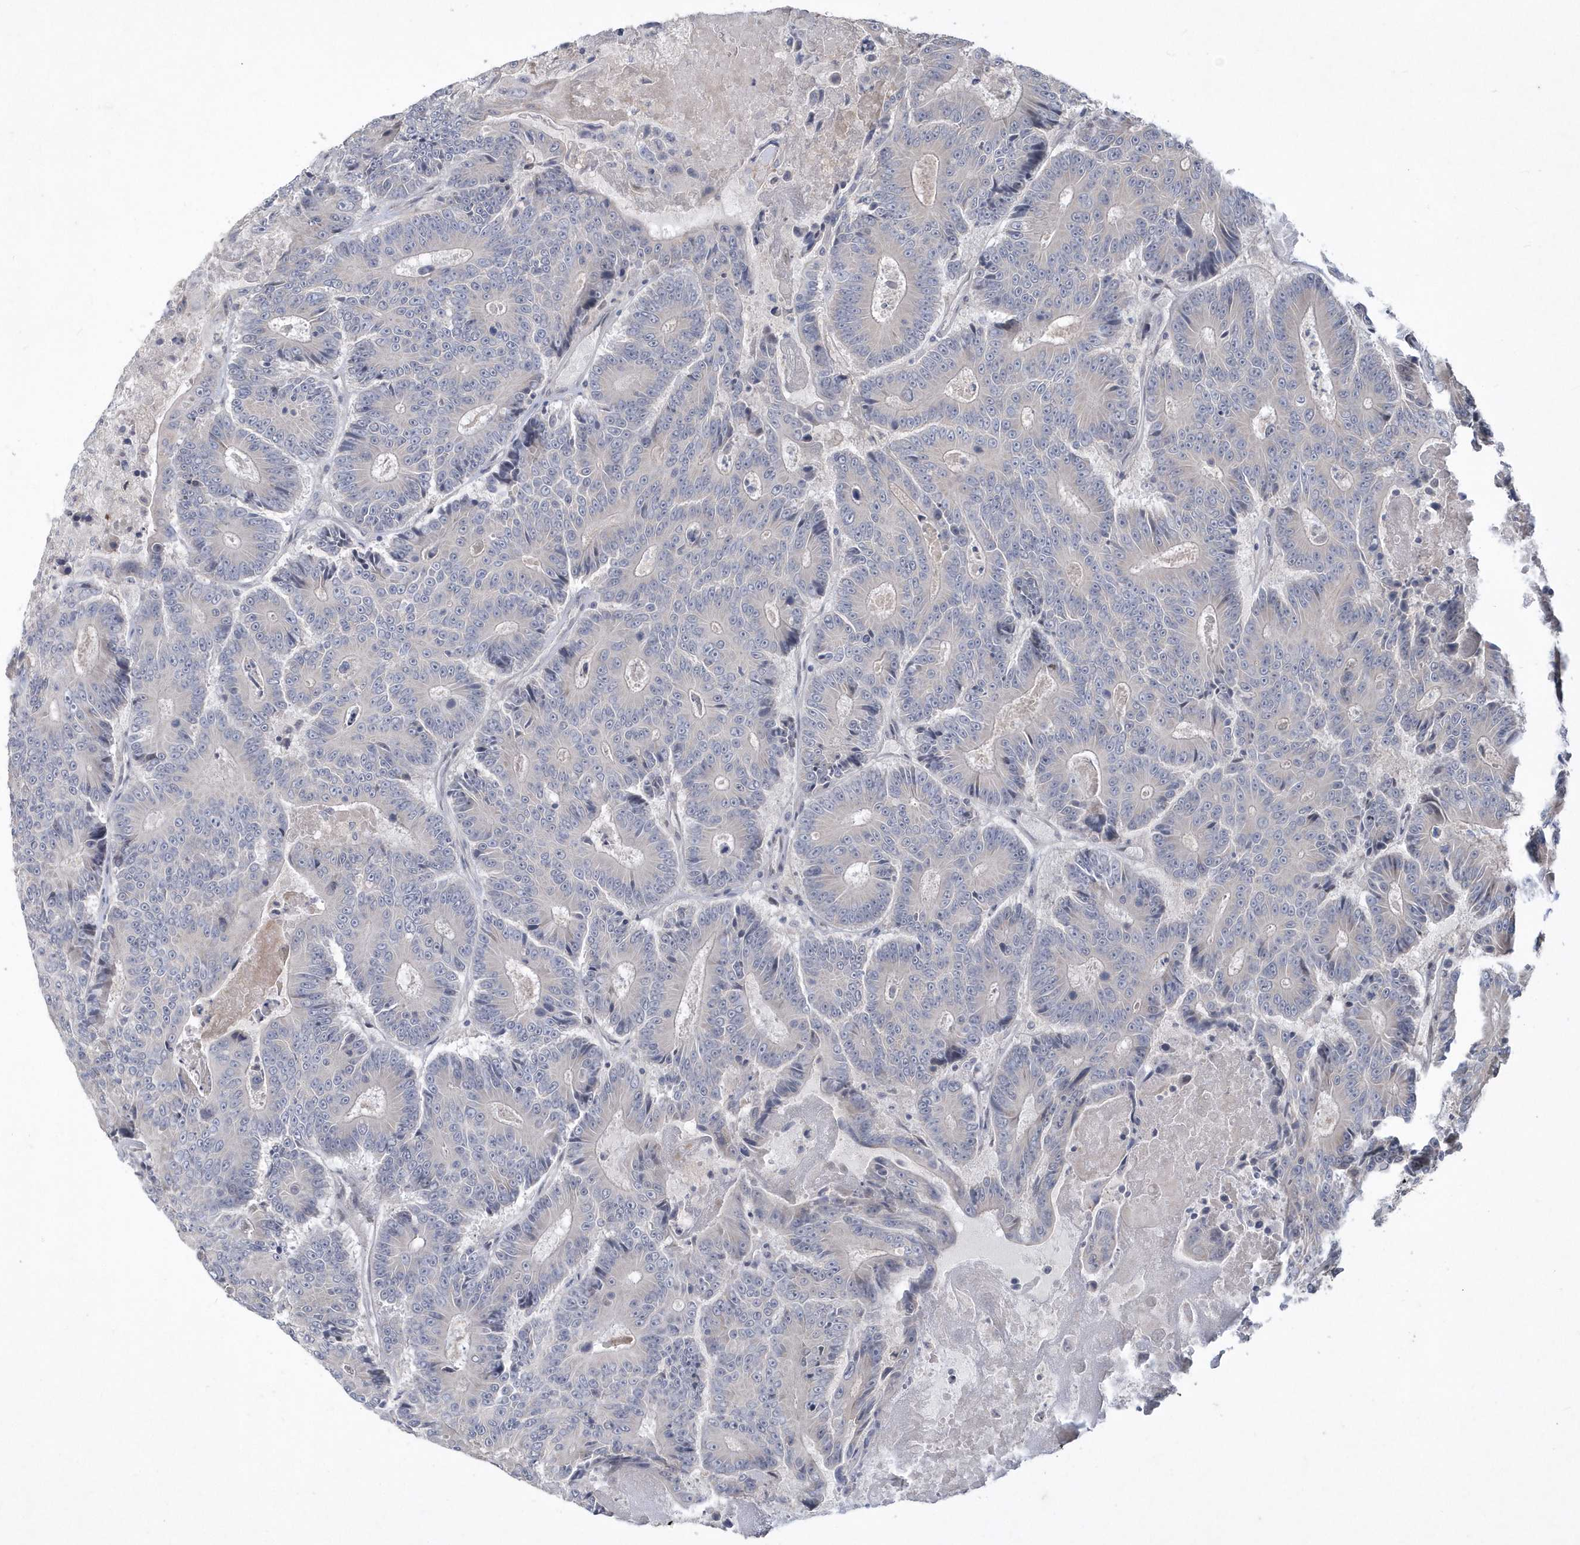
{"staining": {"intensity": "negative", "quantity": "none", "location": "none"}, "tissue": "colorectal cancer", "cell_type": "Tumor cells", "image_type": "cancer", "snomed": [{"axis": "morphology", "description": "Adenocarcinoma, NOS"}, {"axis": "topography", "description": "Colon"}], "caption": "Protein analysis of colorectal cancer reveals no significant staining in tumor cells.", "gene": "TSPEAR", "patient": {"sex": "male", "age": 83}}